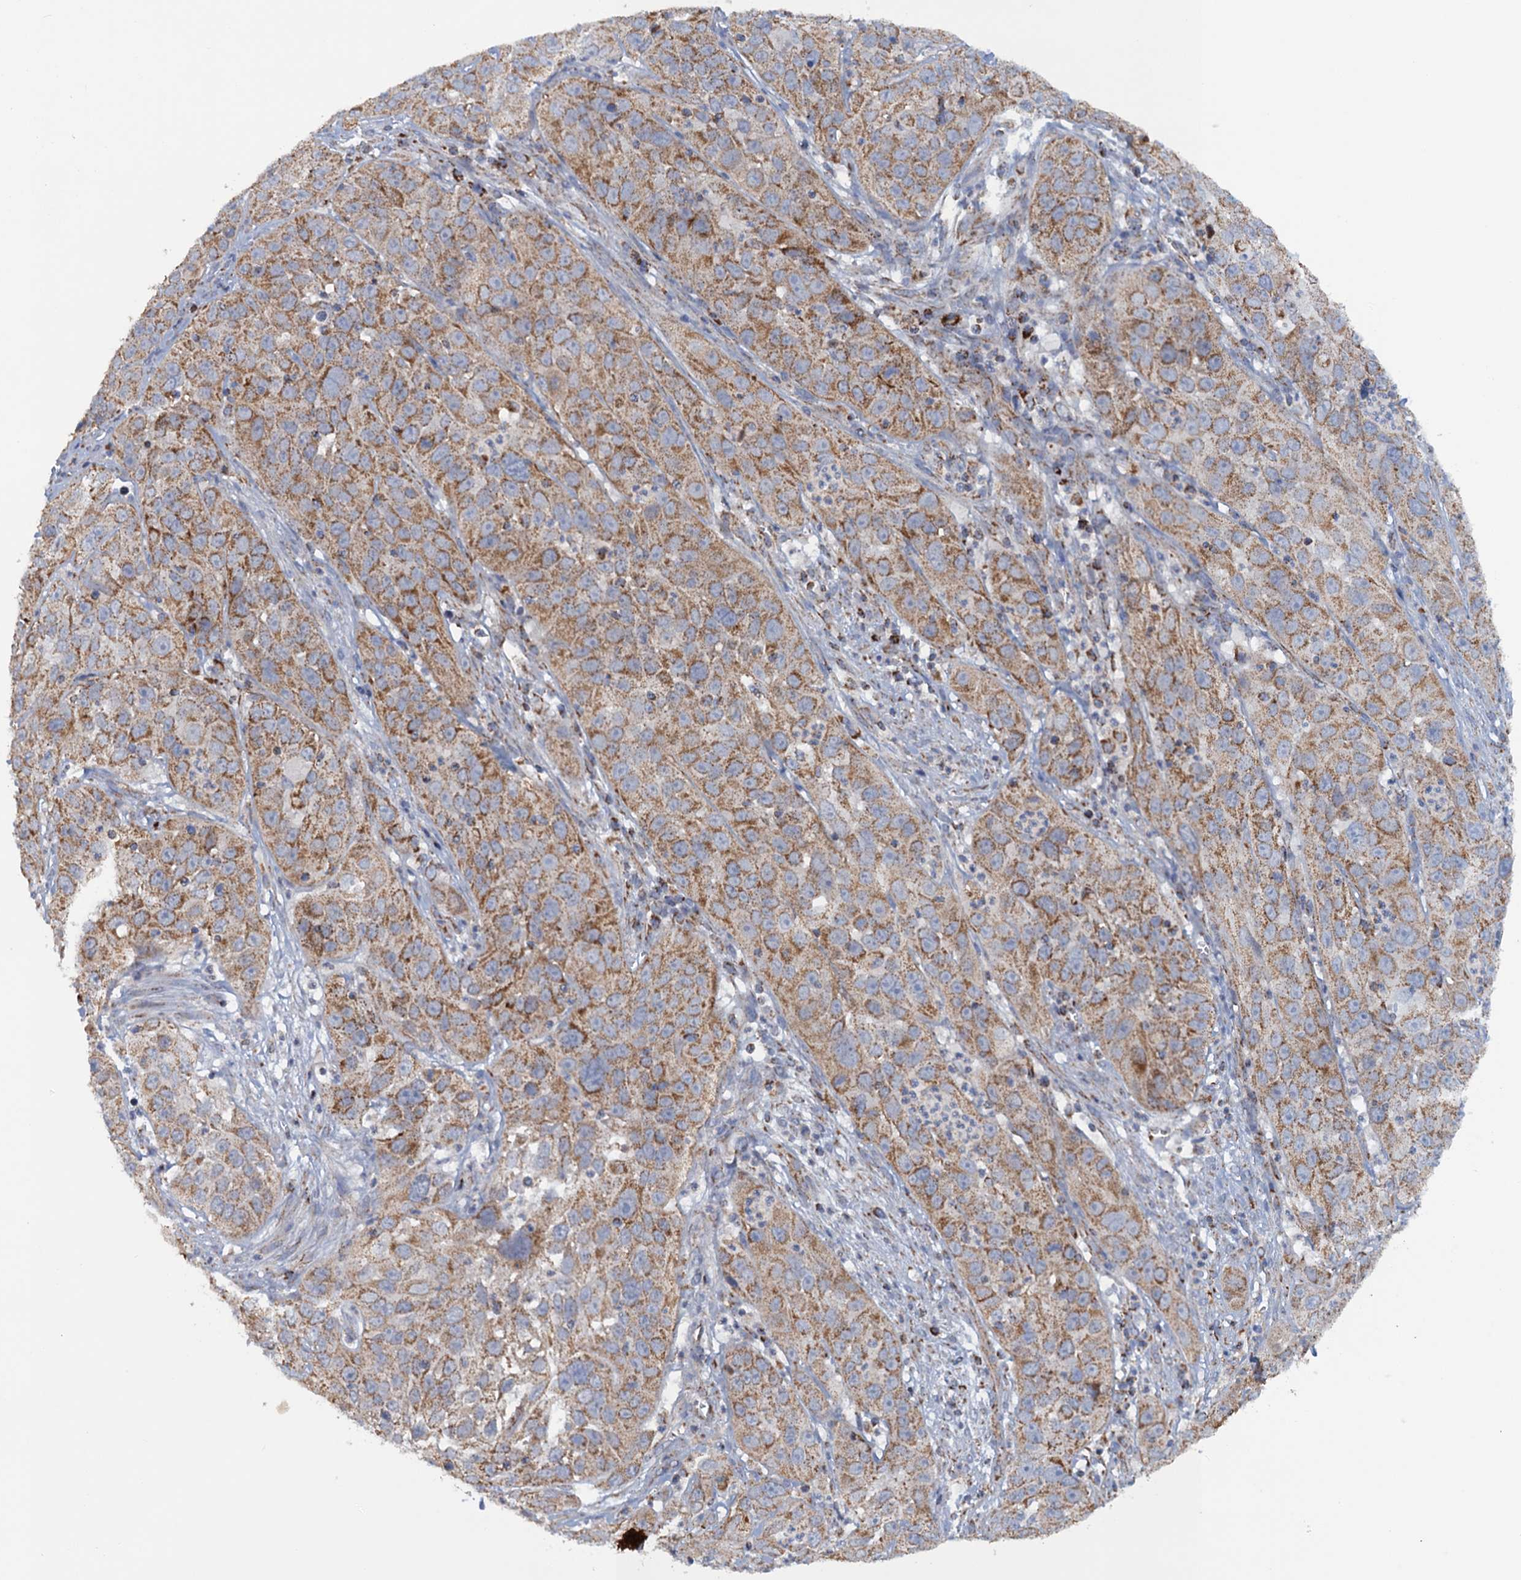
{"staining": {"intensity": "moderate", "quantity": ">75%", "location": "cytoplasmic/membranous"}, "tissue": "cervical cancer", "cell_type": "Tumor cells", "image_type": "cancer", "snomed": [{"axis": "morphology", "description": "Squamous cell carcinoma, NOS"}, {"axis": "topography", "description": "Cervix"}], "caption": "DAB immunohistochemical staining of human cervical cancer (squamous cell carcinoma) shows moderate cytoplasmic/membranous protein expression in about >75% of tumor cells.", "gene": "GTPBP3", "patient": {"sex": "female", "age": 32}}